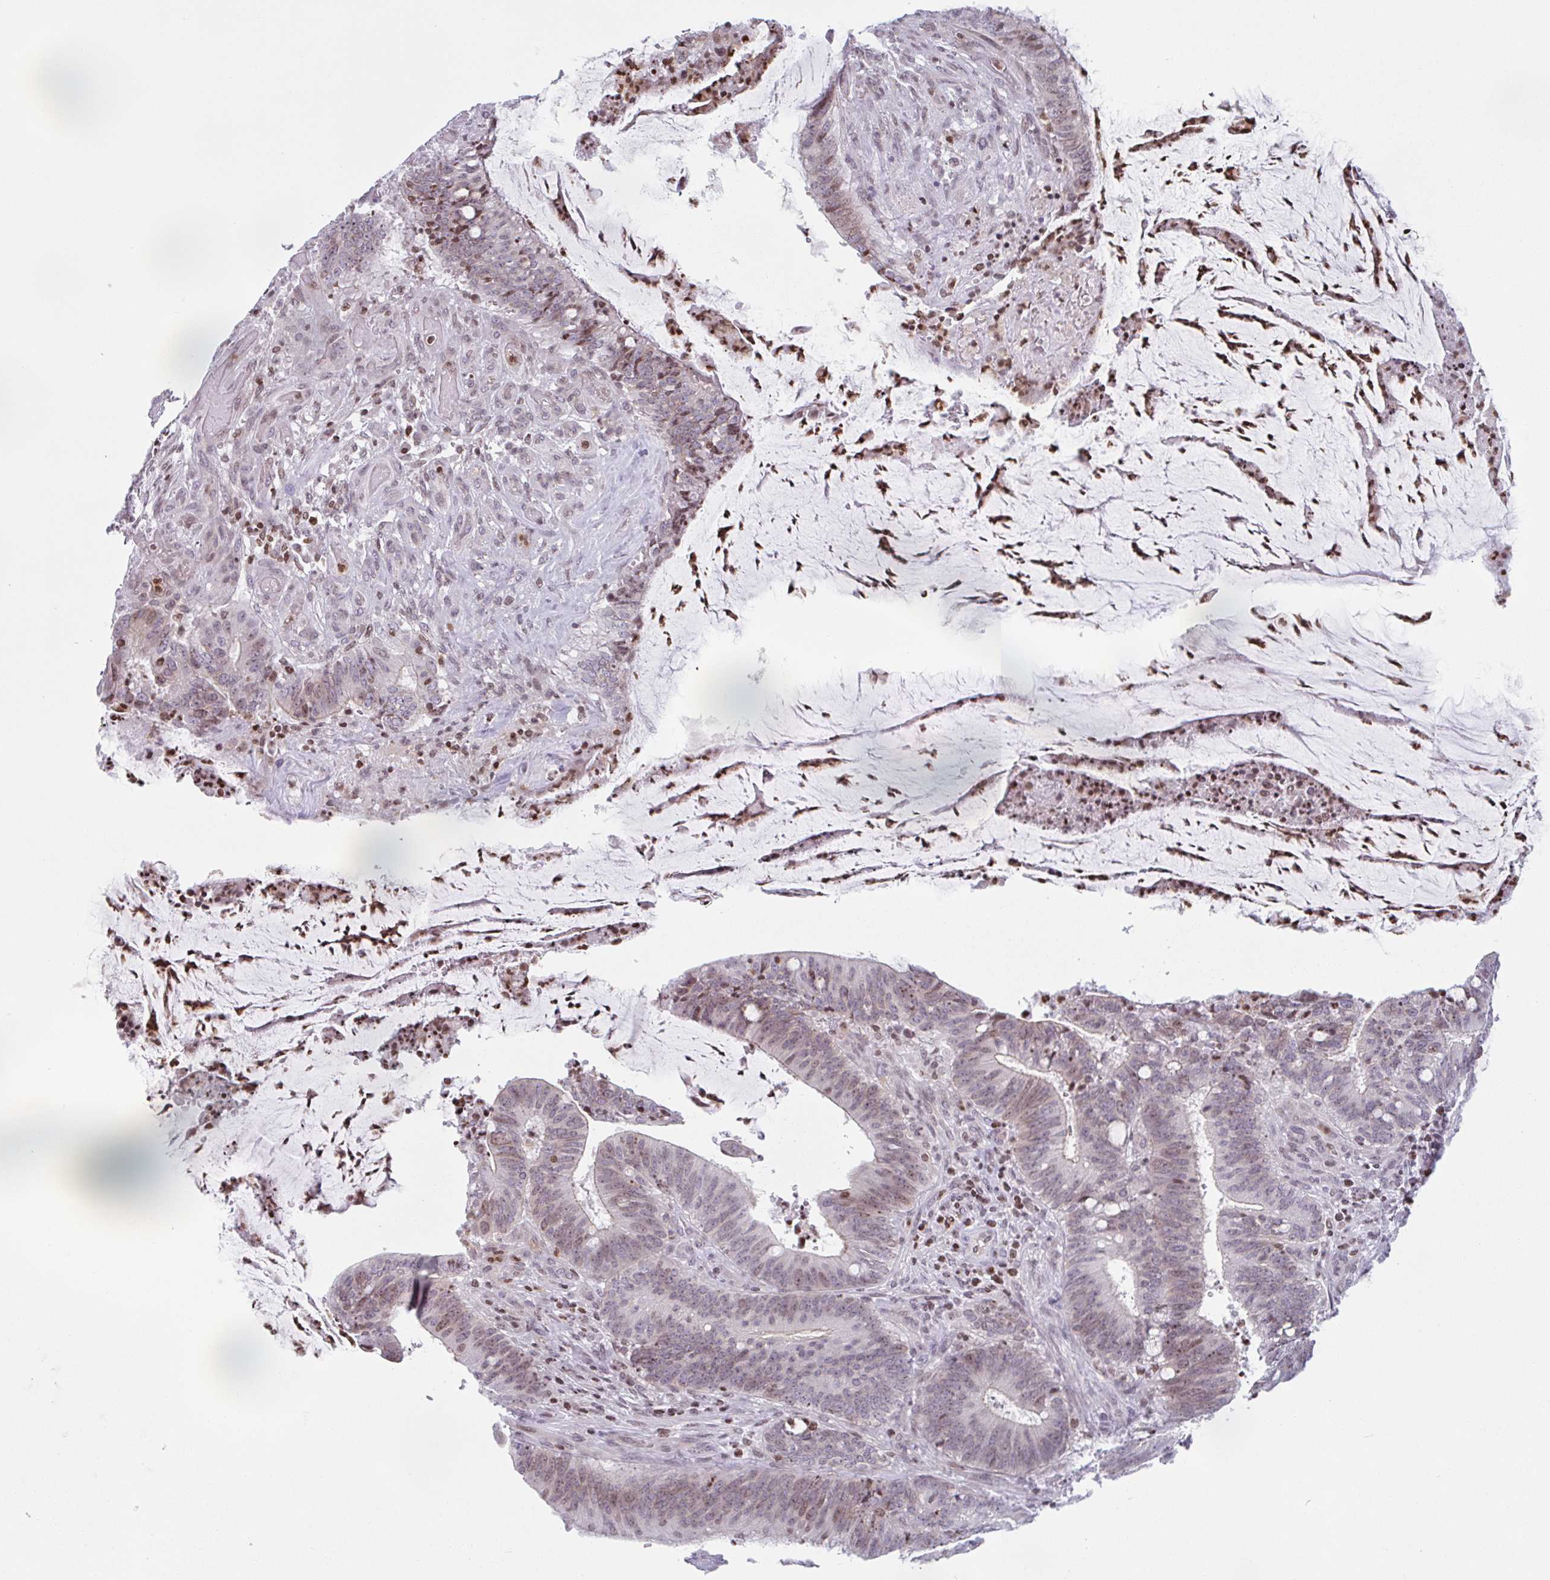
{"staining": {"intensity": "moderate", "quantity": ">75%", "location": "nuclear"}, "tissue": "colorectal cancer", "cell_type": "Tumor cells", "image_type": "cancer", "snomed": [{"axis": "morphology", "description": "Adenocarcinoma, NOS"}, {"axis": "topography", "description": "Colon"}], "caption": "Moderate nuclear protein positivity is appreciated in about >75% of tumor cells in colorectal adenocarcinoma.", "gene": "NOL6", "patient": {"sex": "female", "age": 43}}